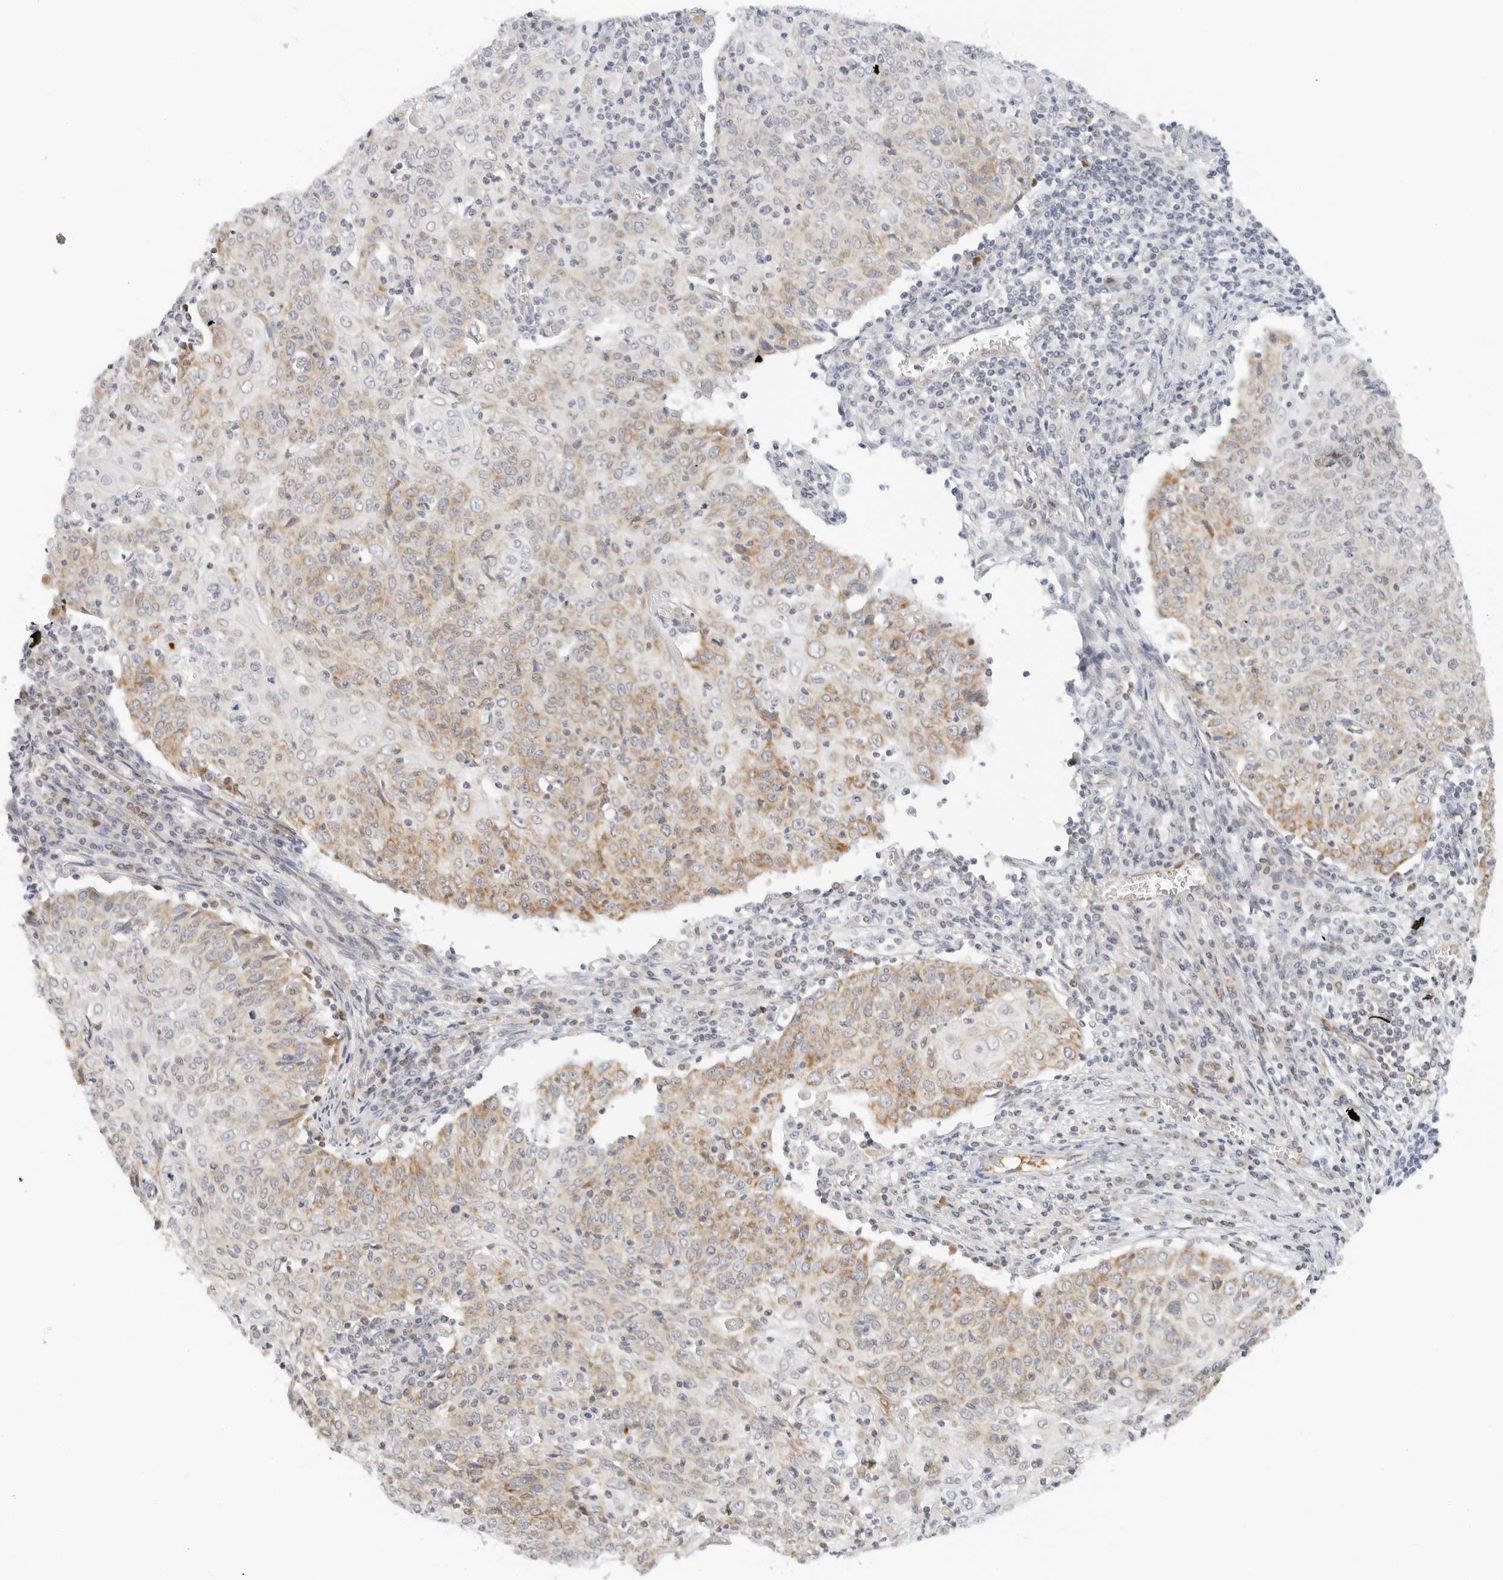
{"staining": {"intensity": "weak", "quantity": "25%-75%", "location": "cytoplasmic/membranous"}, "tissue": "cervical cancer", "cell_type": "Tumor cells", "image_type": "cancer", "snomed": [{"axis": "morphology", "description": "Squamous cell carcinoma, NOS"}, {"axis": "topography", "description": "Cervix"}], "caption": "The histopathology image exhibits immunohistochemical staining of cervical squamous cell carcinoma. There is weak cytoplasmic/membranous positivity is seen in approximately 25%-75% of tumor cells.", "gene": "RC3H1", "patient": {"sex": "female", "age": 48}}